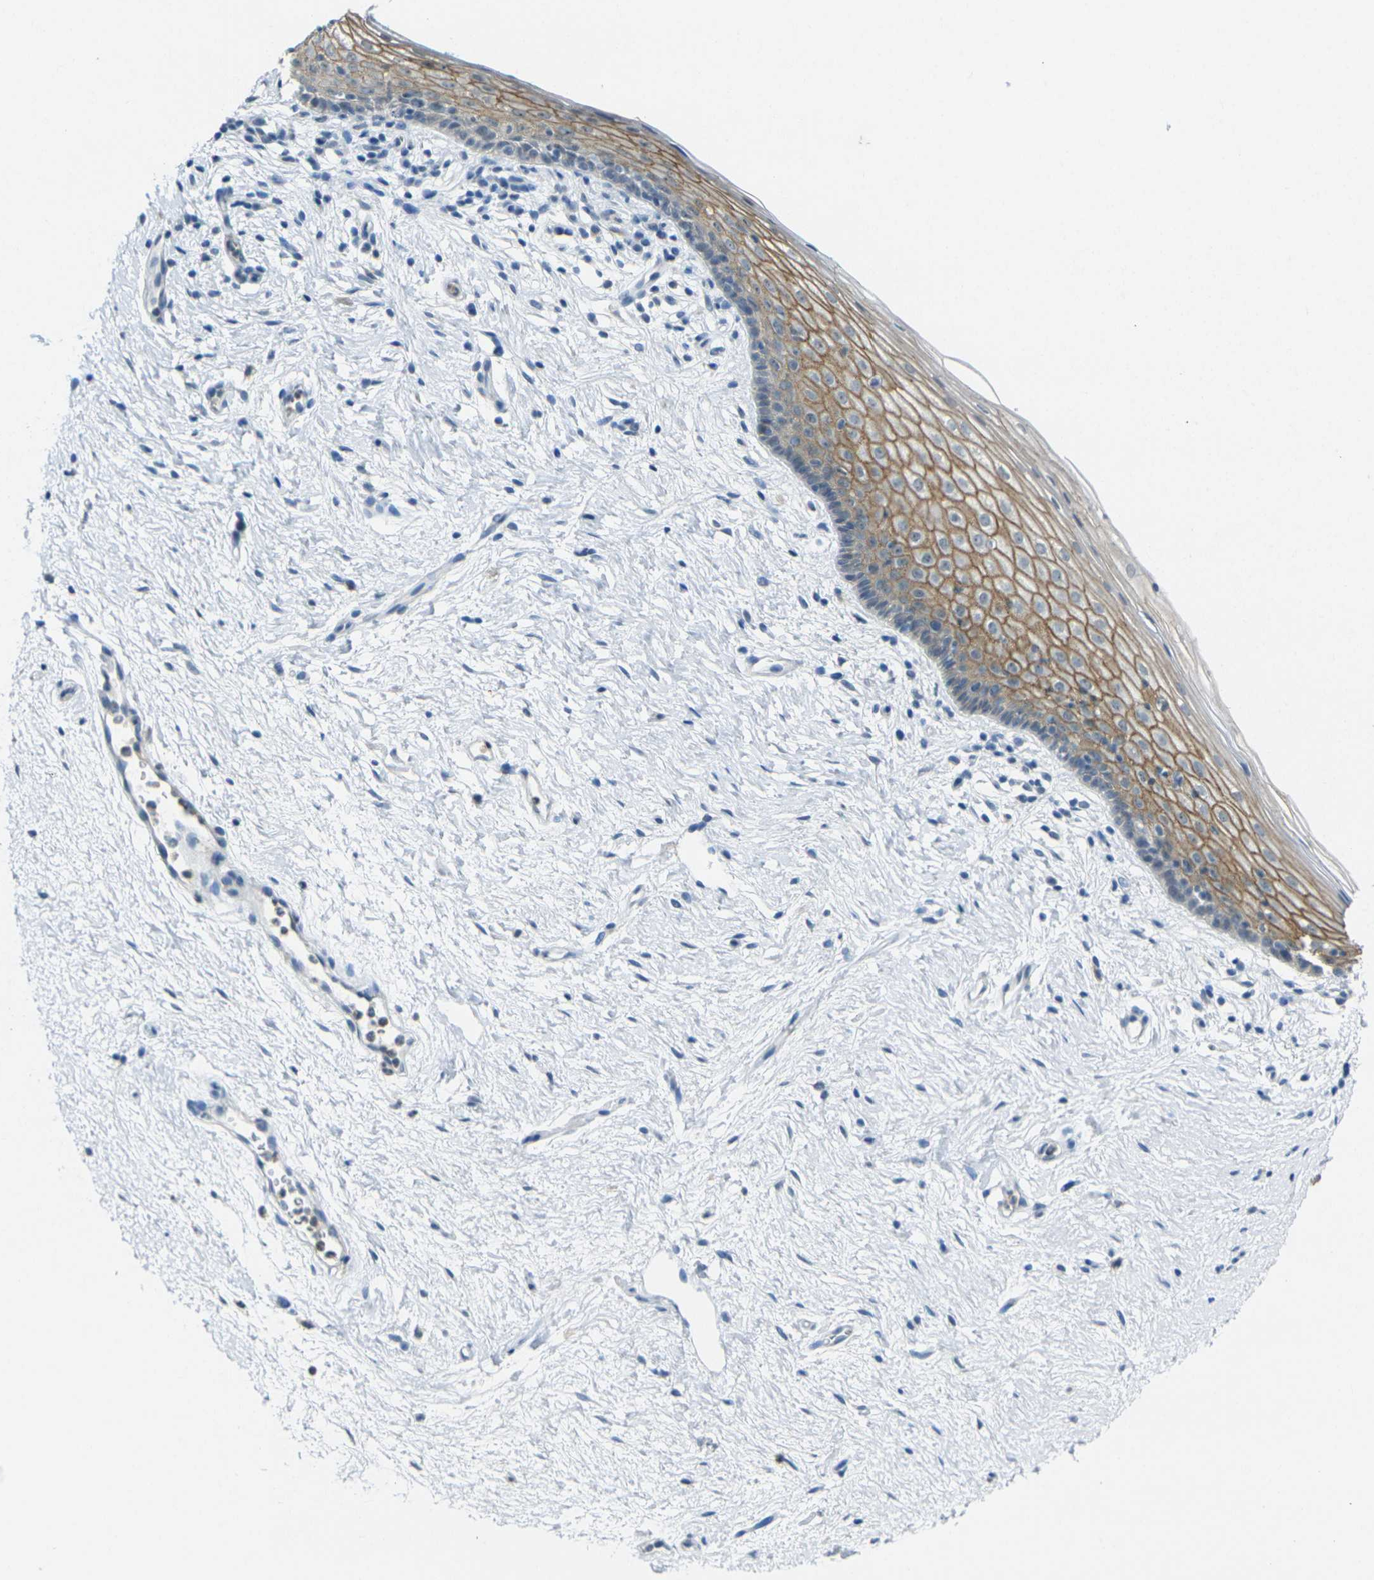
{"staining": {"intensity": "moderate", "quantity": ">75%", "location": "cytoplasmic/membranous"}, "tissue": "vagina", "cell_type": "Squamous epithelial cells", "image_type": "normal", "snomed": [{"axis": "morphology", "description": "Normal tissue, NOS"}, {"axis": "topography", "description": "Vagina"}], "caption": "Immunohistochemical staining of unremarkable vagina reveals >75% levels of moderate cytoplasmic/membranous protein staining in about >75% of squamous epithelial cells.", "gene": "SPTBN2", "patient": {"sex": "female", "age": 44}}